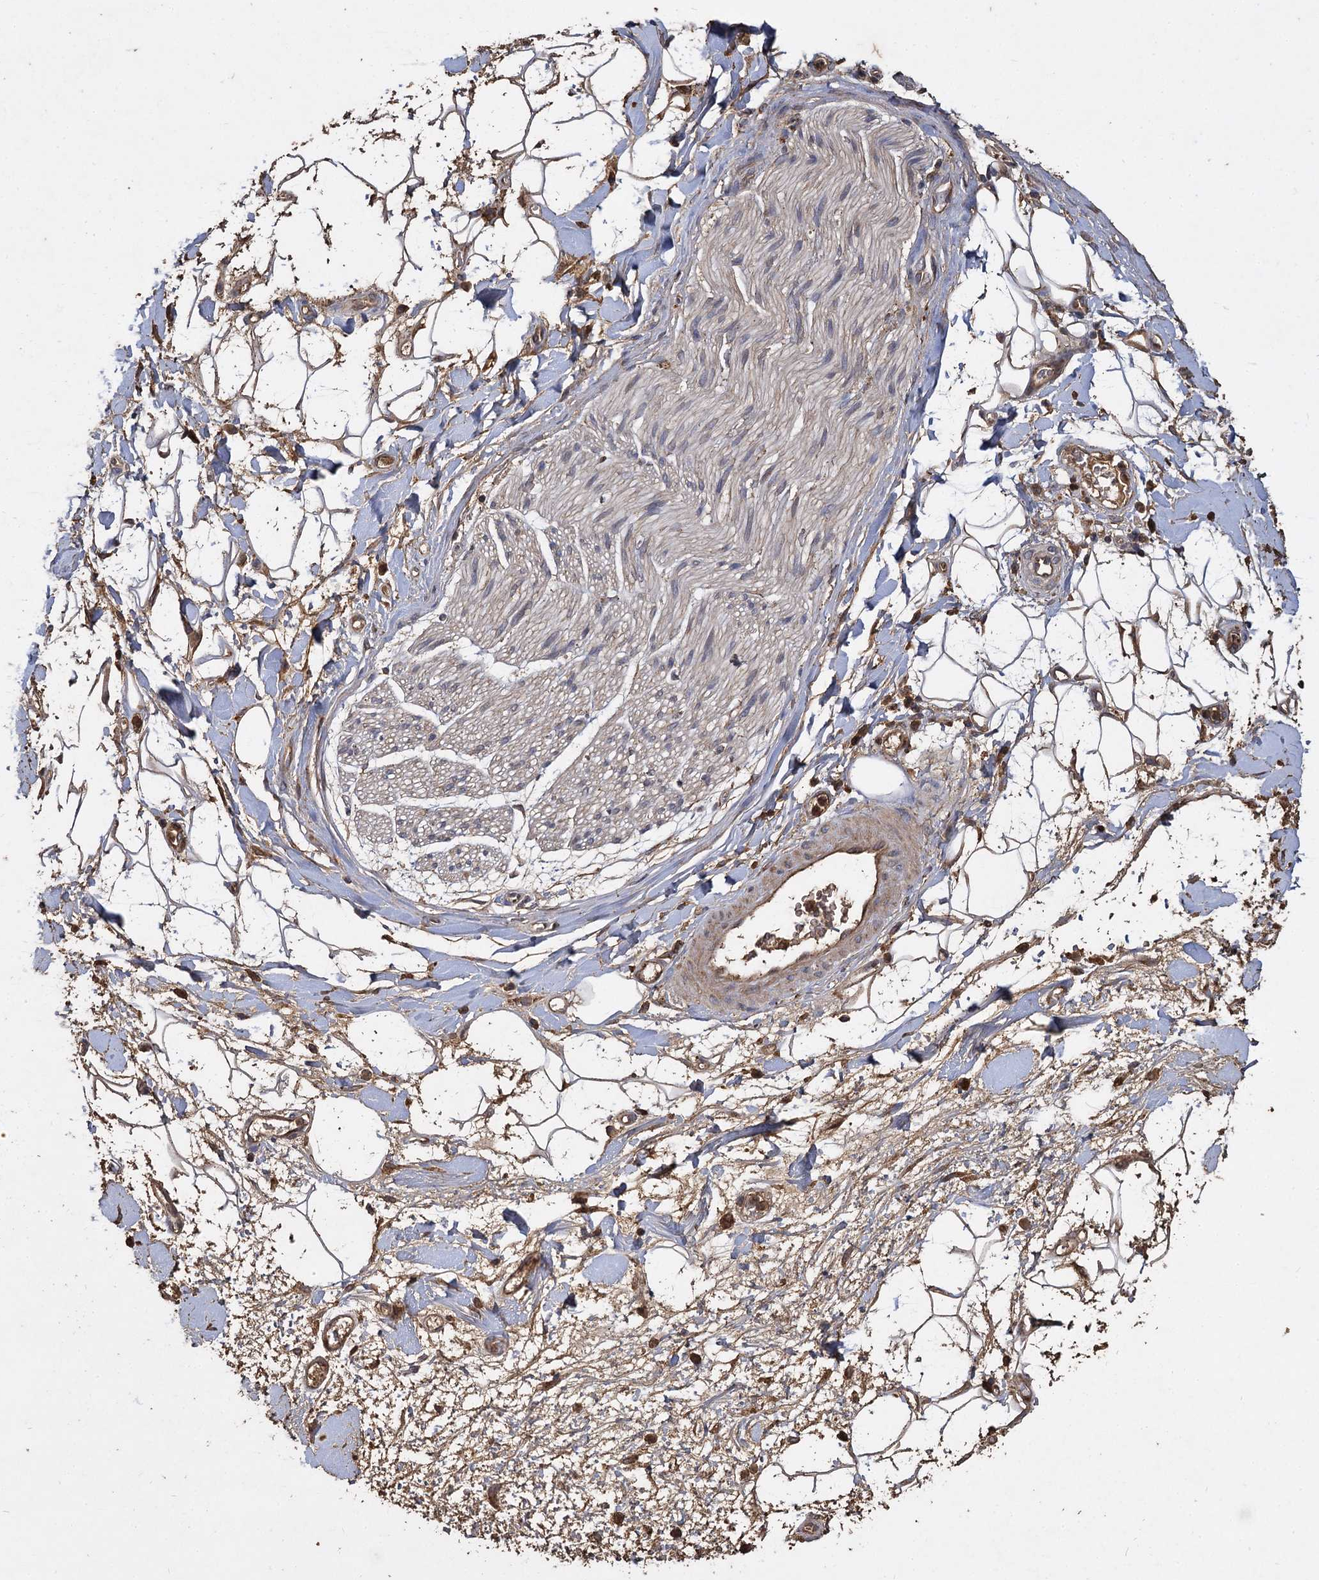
{"staining": {"intensity": "moderate", "quantity": ">75%", "location": "cytoplasmic/membranous"}, "tissue": "adipose tissue", "cell_type": "Adipocytes", "image_type": "normal", "snomed": [{"axis": "morphology", "description": "Normal tissue, NOS"}, {"axis": "morphology", "description": "Adenocarcinoma, NOS"}, {"axis": "topography", "description": "Pancreas"}, {"axis": "topography", "description": "Peripheral nerve tissue"}], "caption": "Moderate cytoplasmic/membranous positivity for a protein is present in approximately >75% of adipocytes of benign adipose tissue using IHC.", "gene": "GCLC", "patient": {"sex": "male", "age": 59}}